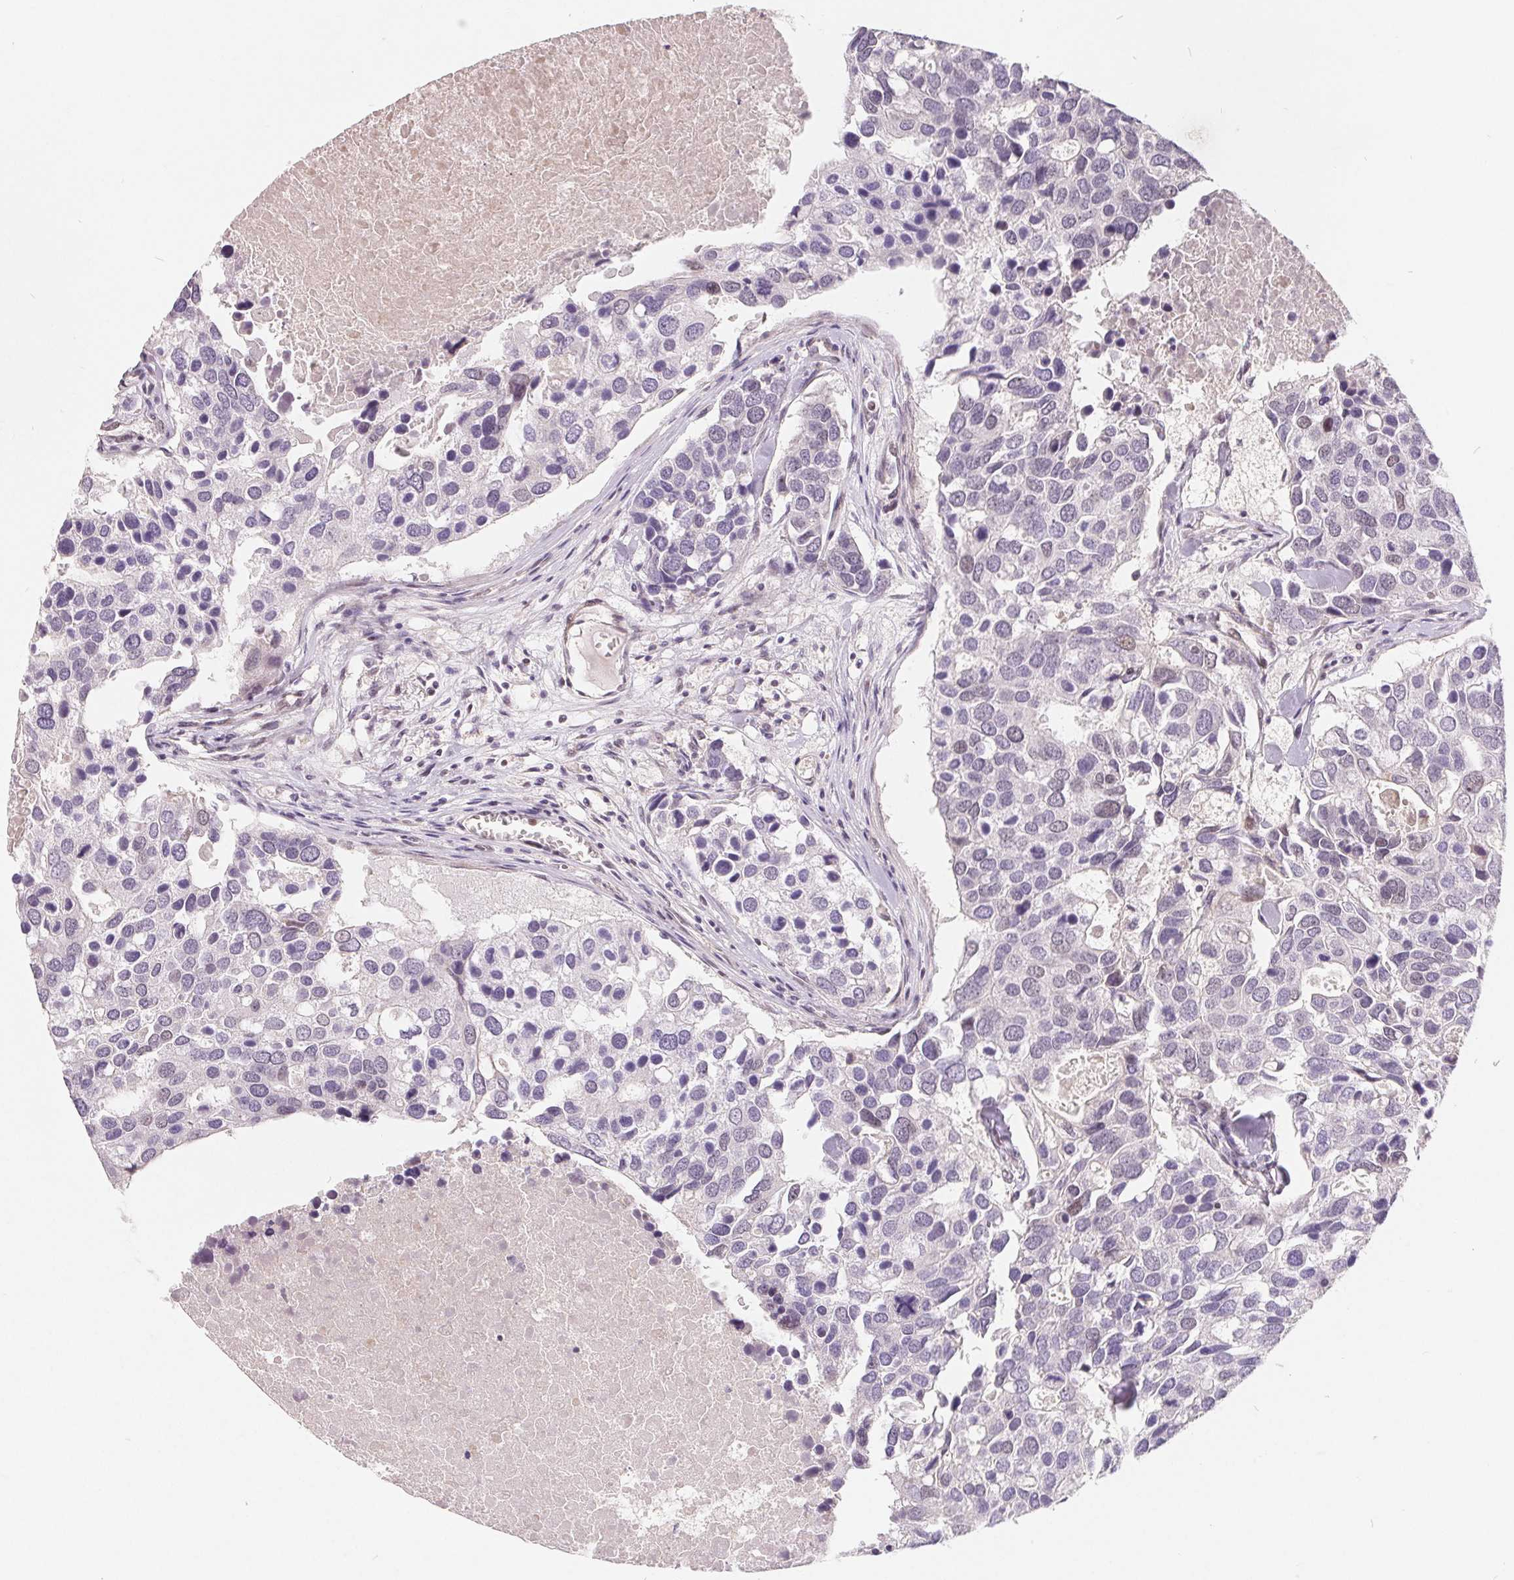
{"staining": {"intensity": "weak", "quantity": "<25%", "location": "nuclear"}, "tissue": "breast cancer", "cell_type": "Tumor cells", "image_type": "cancer", "snomed": [{"axis": "morphology", "description": "Duct carcinoma"}, {"axis": "topography", "description": "Breast"}], "caption": "High power microscopy photomicrograph of an immunohistochemistry photomicrograph of breast cancer (intraductal carcinoma), revealing no significant staining in tumor cells.", "gene": "NRG2", "patient": {"sex": "female", "age": 83}}